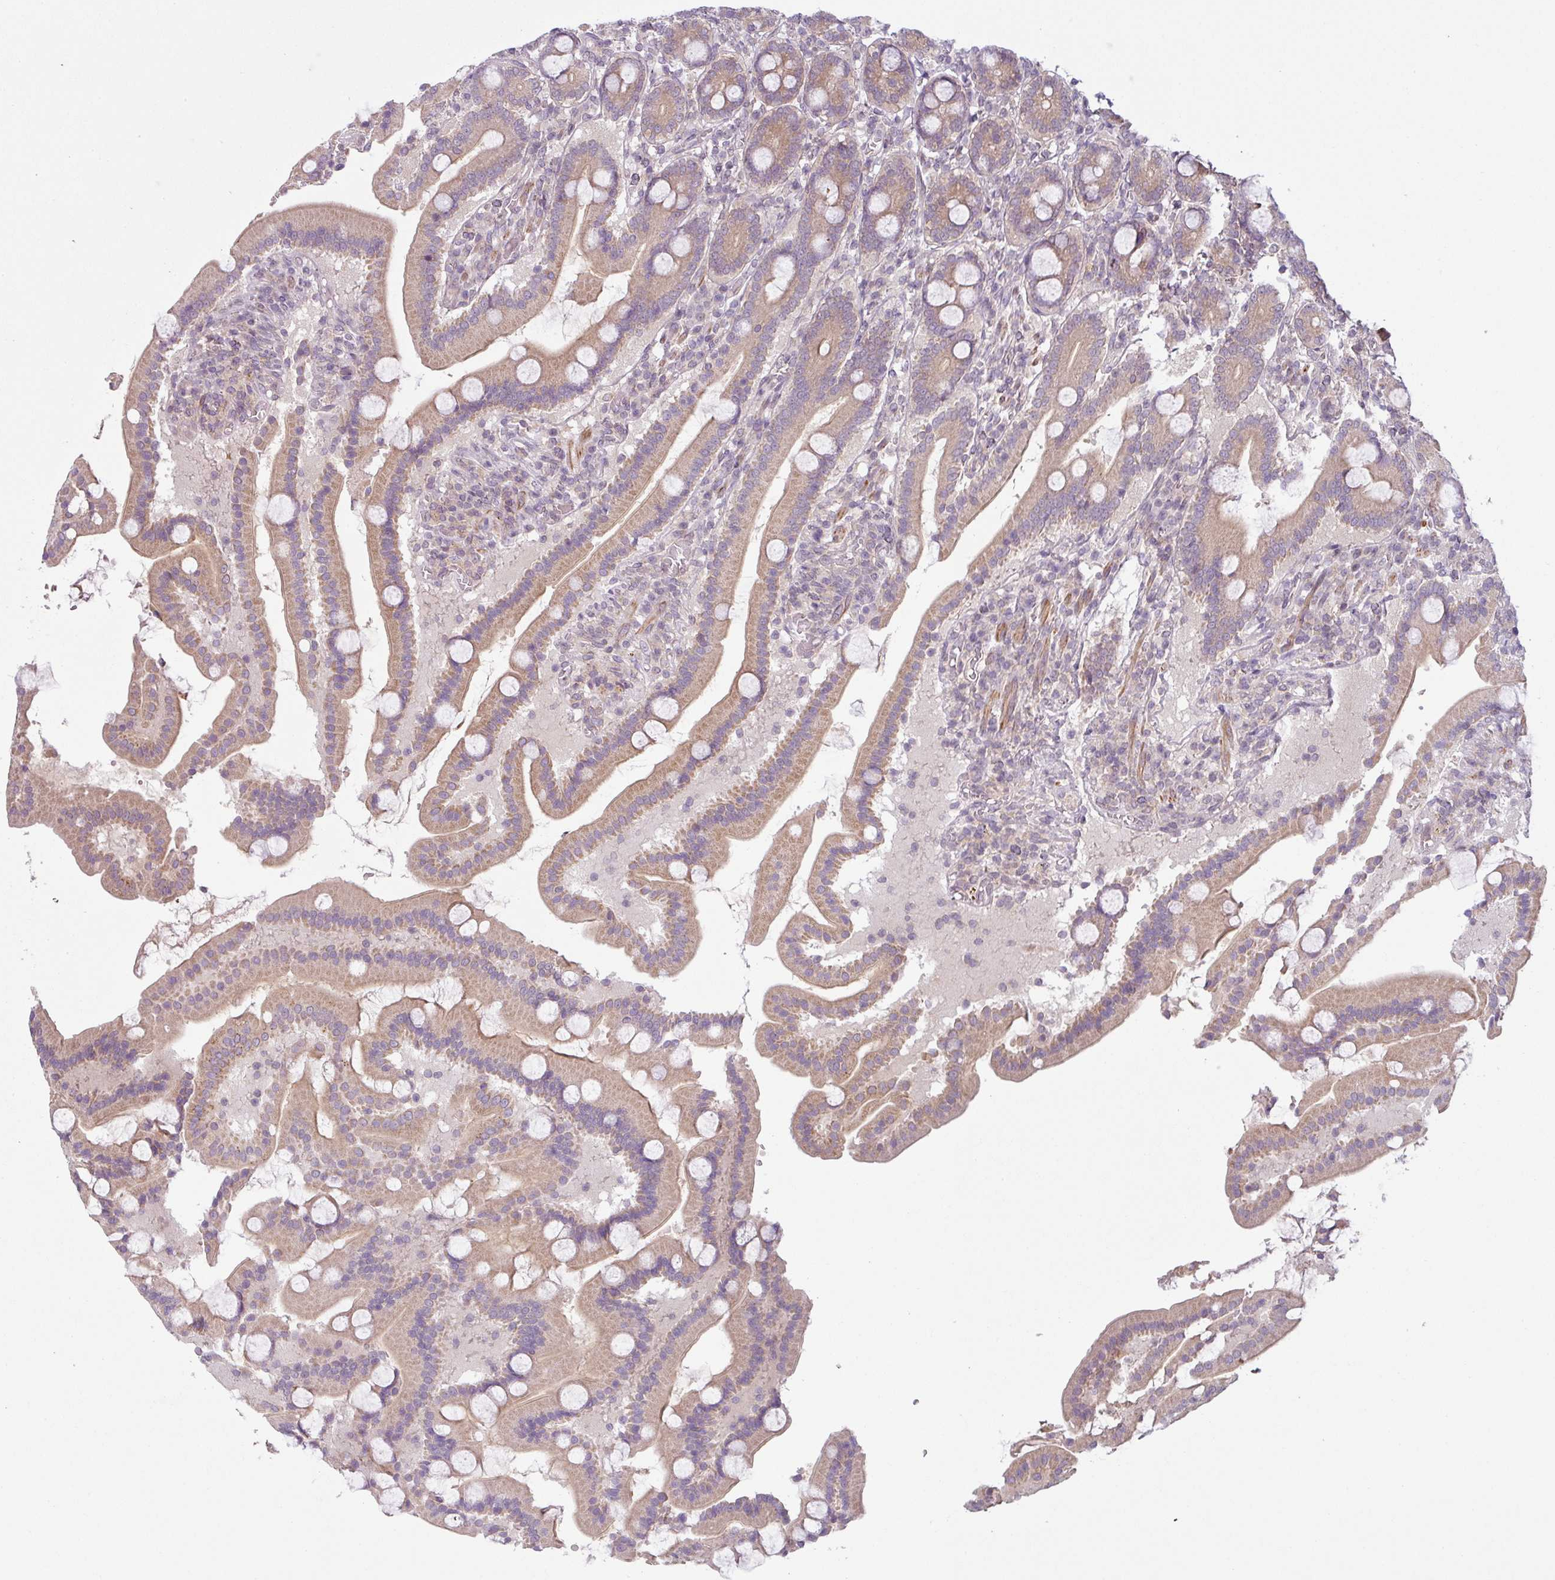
{"staining": {"intensity": "moderate", "quantity": ">75%", "location": "cytoplasmic/membranous"}, "tissue": "duodenum", "cell_type": "Glandular cells", "image_type": "normal", "snomed": [{"axis": "morphology", "description": "Normal tissue, NOS"}, {"axis": "topography", "description": "Duodenum"}], "caption": "Protein staining reveals moderate cytoplasmic/membranous expression in about >75% of glandular cells in normal duodenum. (Stains: DAB (3,3'-diaminobenzidine) in brown, nuclei in blue, Microscopy: brightfield microscopy at high magnification).", "gene": "DERPC", "patient": {"sex": "male", "age": 55}}